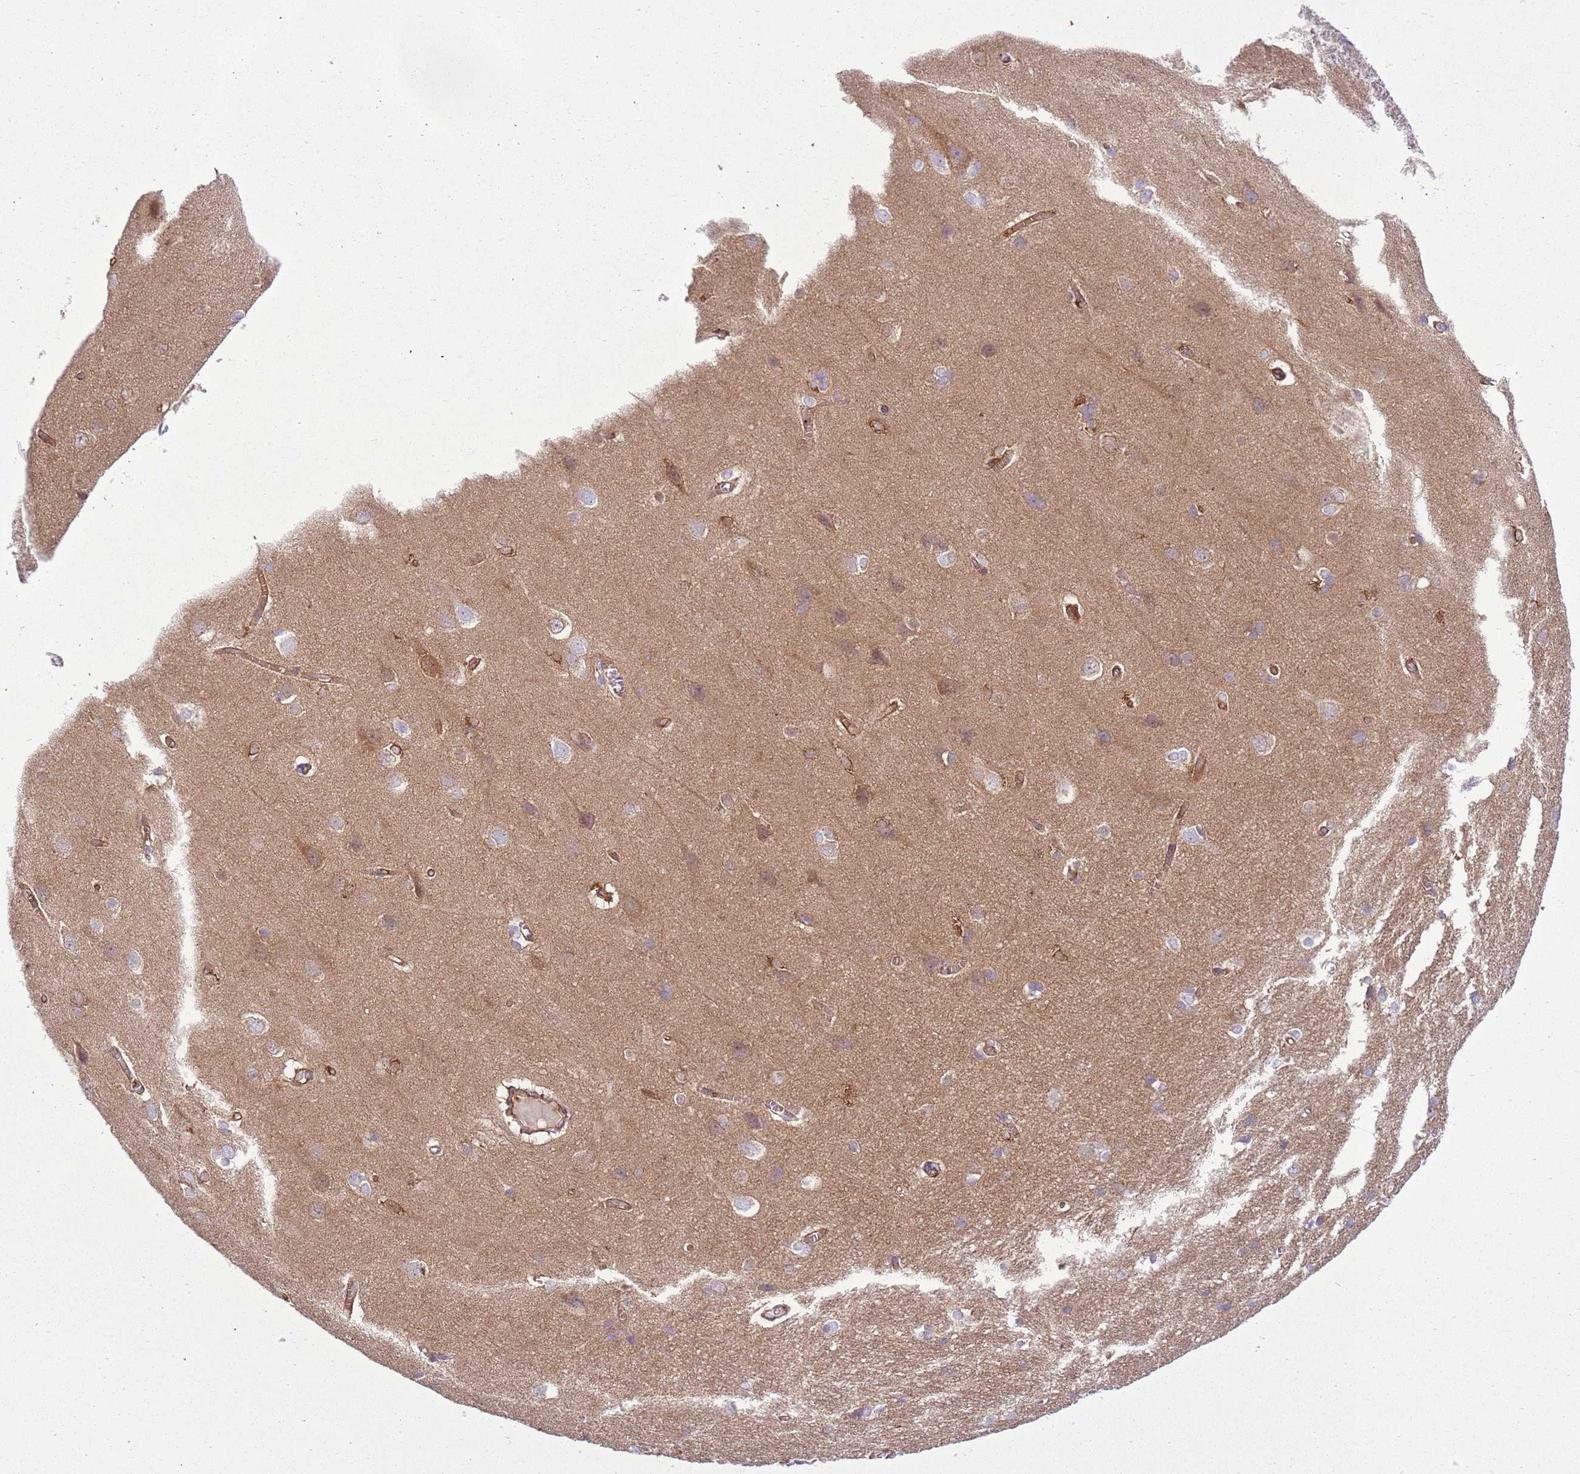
{"staining": {"intensity": "moderate", "quantity": ">75%", "location": "cytoplasmic/membranous"}, "tissue": "cerebral cortex", "cell_type": "Endothelial cells", "image_type": "normal", "snomed": [{"axis": "morphology", "description": "Normal tissue, NOS"}, {"axis": "topography", "description": "Cerebral cortex"}], "caption": "Immunohistochemical staining of benign human cerebral cortex displays >75% levels of moderate cytoplasmic/membranous protein positivity in approximately >75% of endothelial cells.", "gene": "SNX21", "patient": {"sex": "male", "age": 37}}